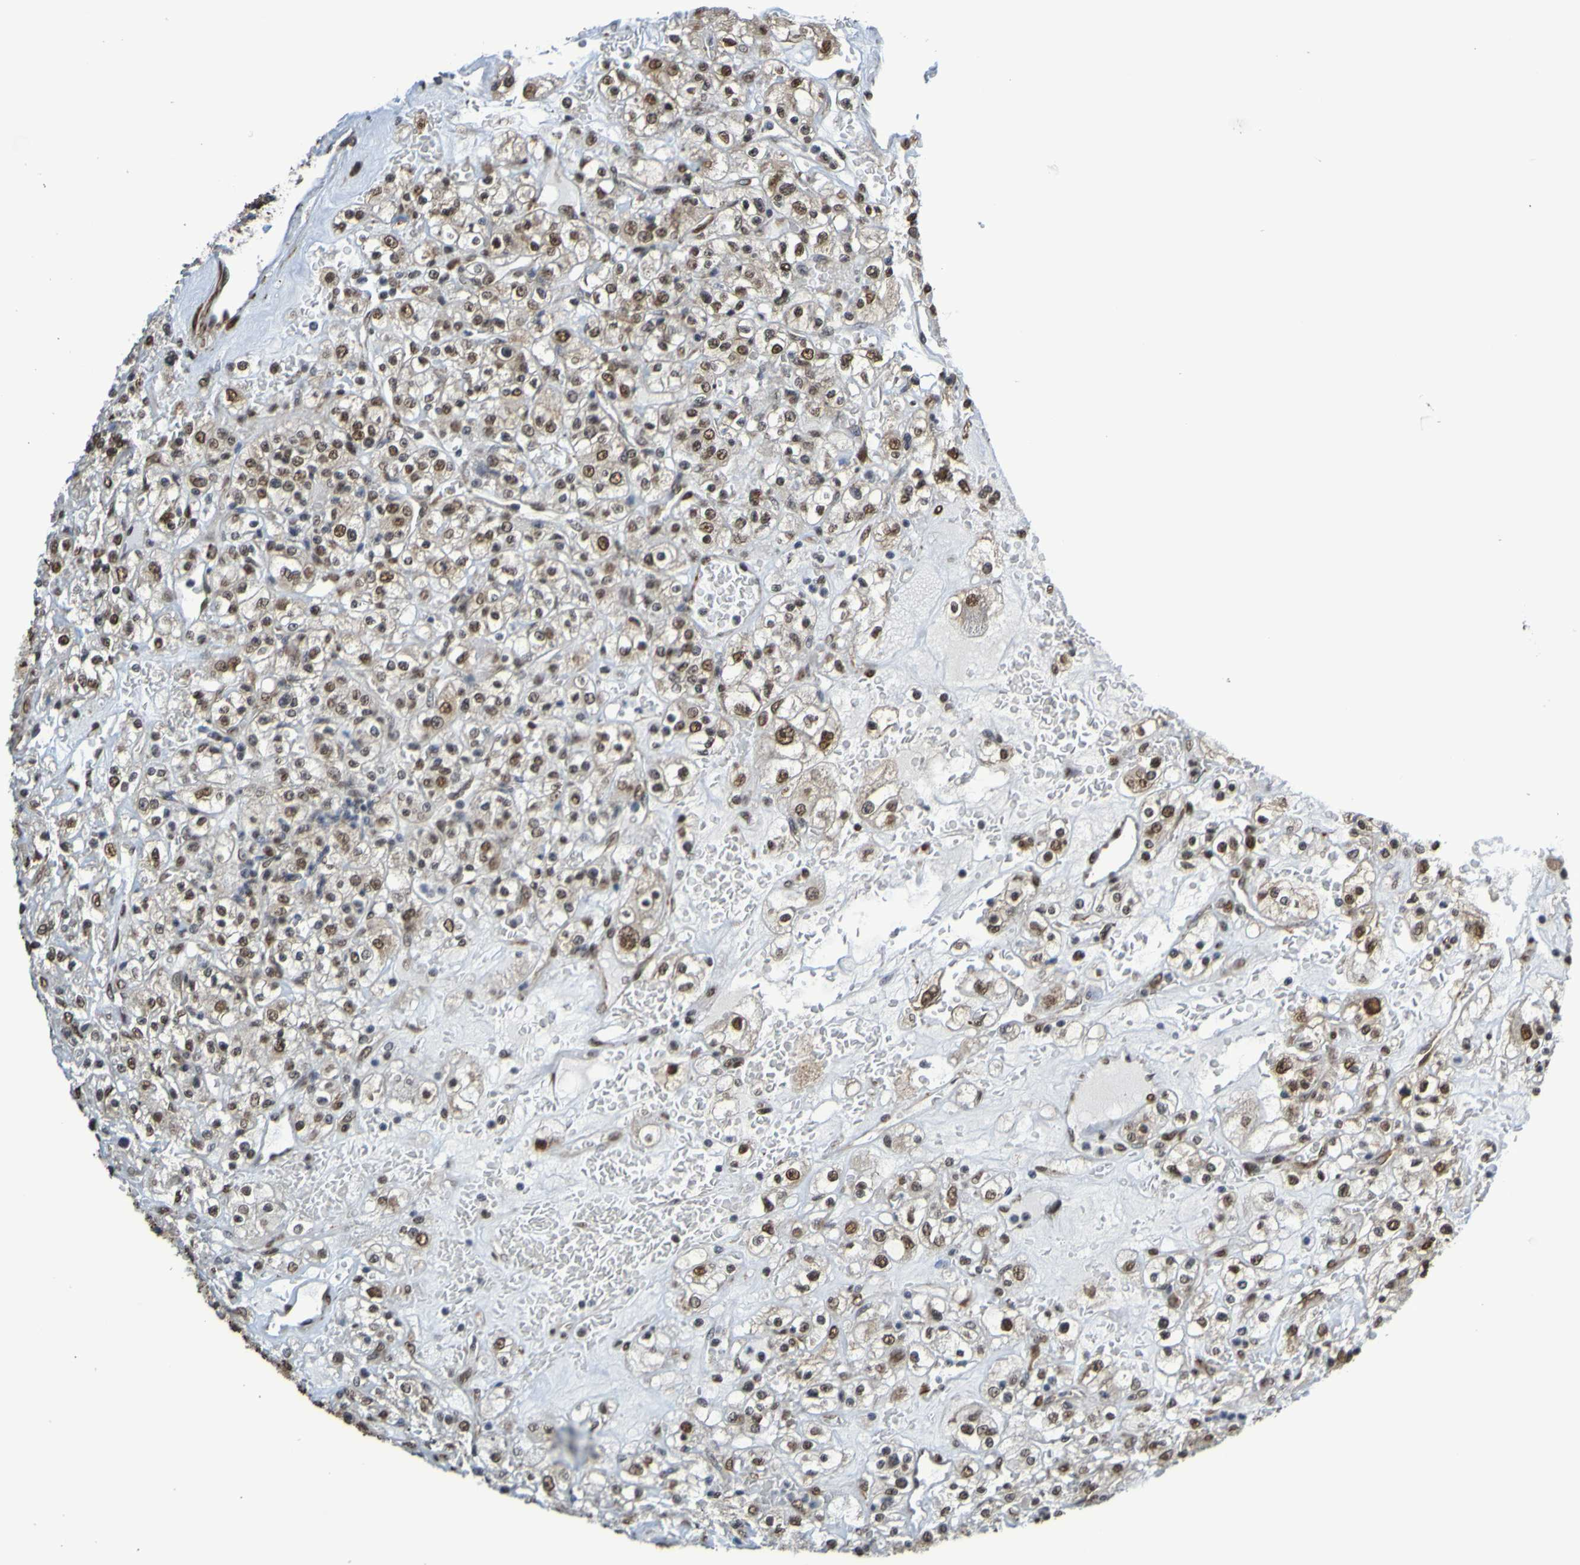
{"staining": {"intensity": "moderate", "quantity": ">75%", "location": "nuclear"}, "tissue": "renal cancer", "cell_type": "Tumor cells", "image_type": "cancer", "snomed": [{"axis": "morphology", "description": "Normal tissue, NOS"}, {"axis": "morphology", "description": "Adenocarcinoma, NOS"}, {"axis": "topography", "description": "Kidney"}], "caption": "Brown immunohistochemical staining in human renal cancer displays moderate nuclear positivity in about >75% of tumor cells. The staining was performed using DAB, with brown indicating positive protein expression. Nuclei are stained blue with hematoxylin.", "gene": "HDAC2", "patient": {"sex": "female", "age": 72}}